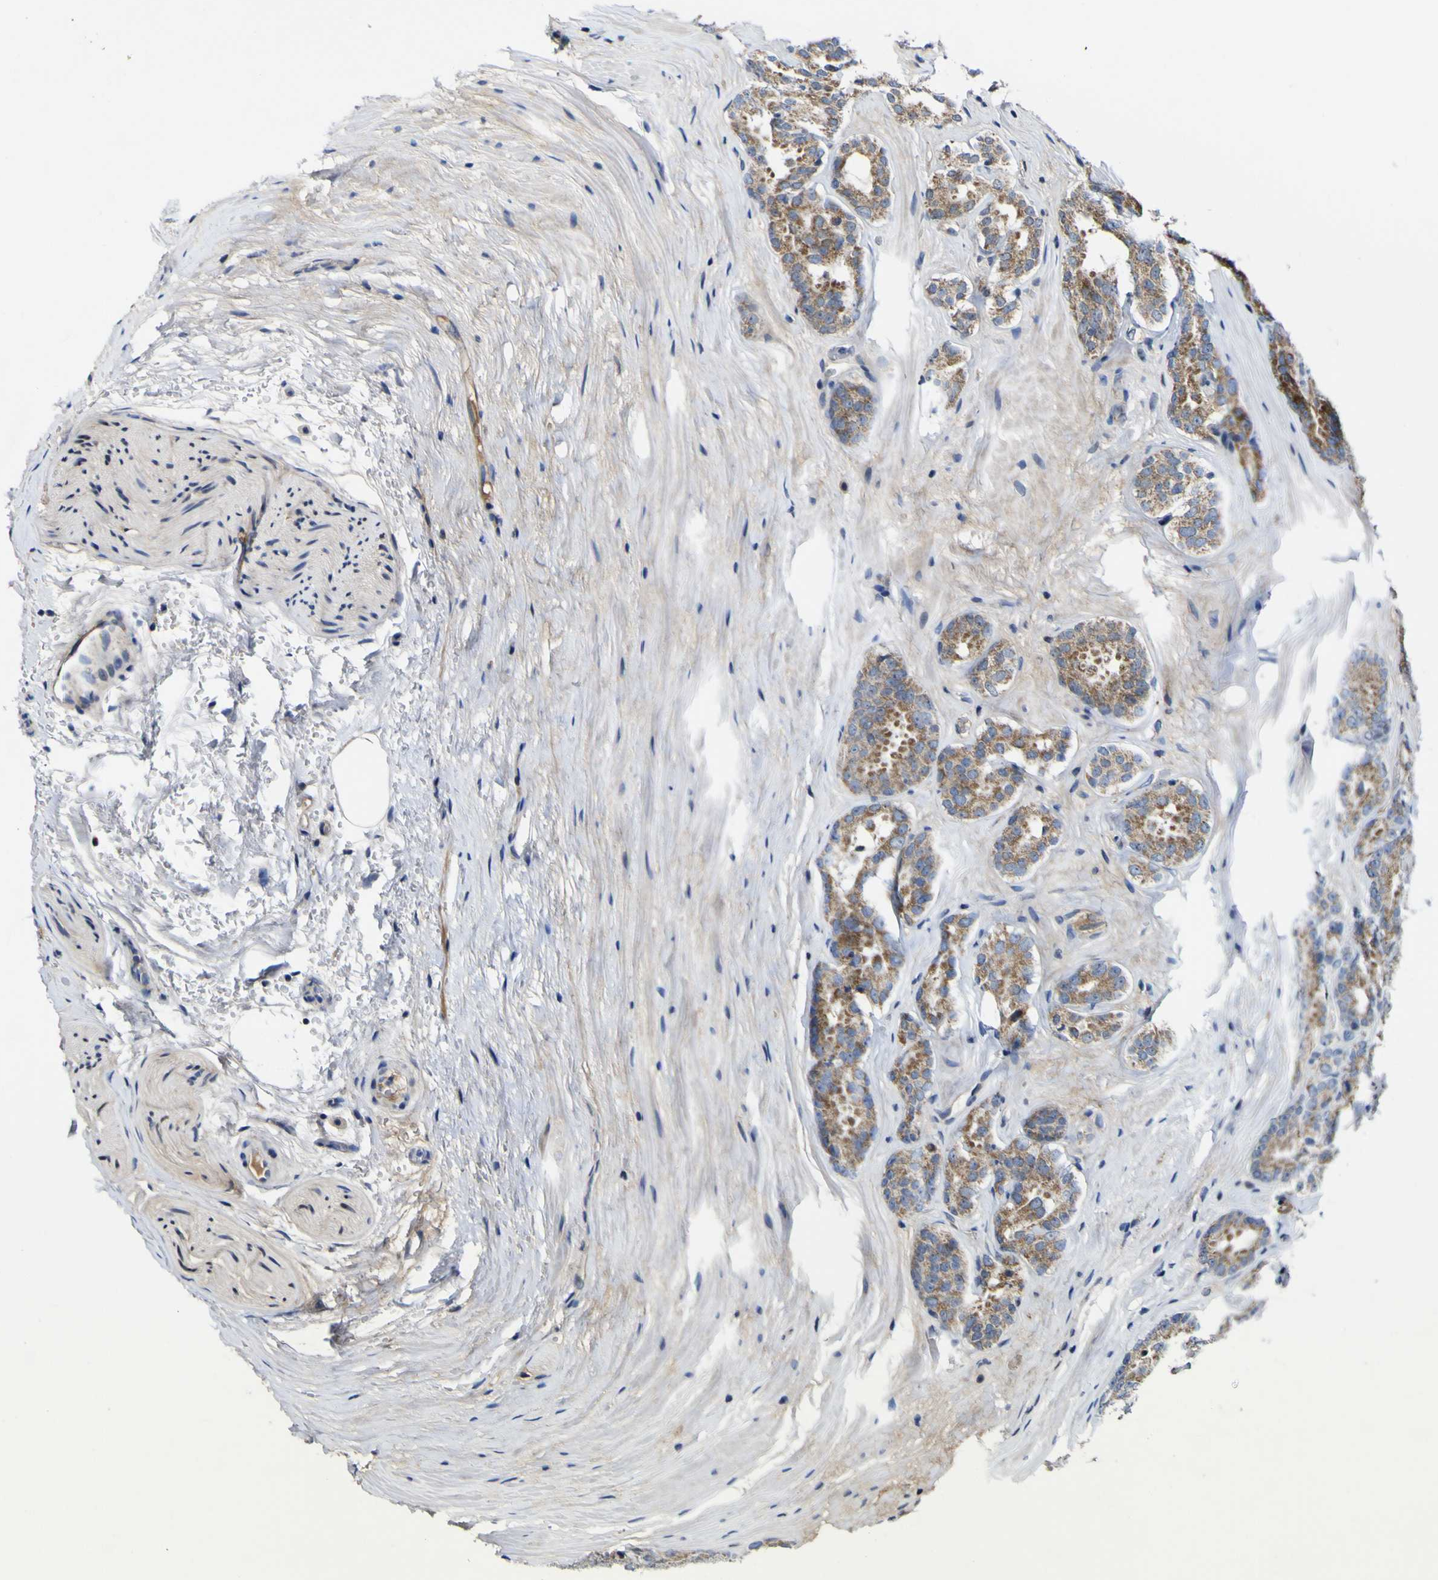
{"staining": {"intensity": "moderate", "quantity": ">75%", "location": "cytoplasmic/membranous"}, "tissue": "prostate cancer", "cell_type": "Tumor cells", "image_type": "cancer", "snomed": [{"axis": "morphology", "description": "Adenocarcinoma, High grade"}, {"axis": "topography", "description": "Prostate"}], "caption": "Immunohistochemistry (DAB) staining of human adenocarcinoma (high-grade) (prostate) shows moderate cytoplasmic/membranous protein staining in approximately >75% of tumor cells.", "gene": "CCDC90B", "patient": {"sex": "male", "age": 64}}